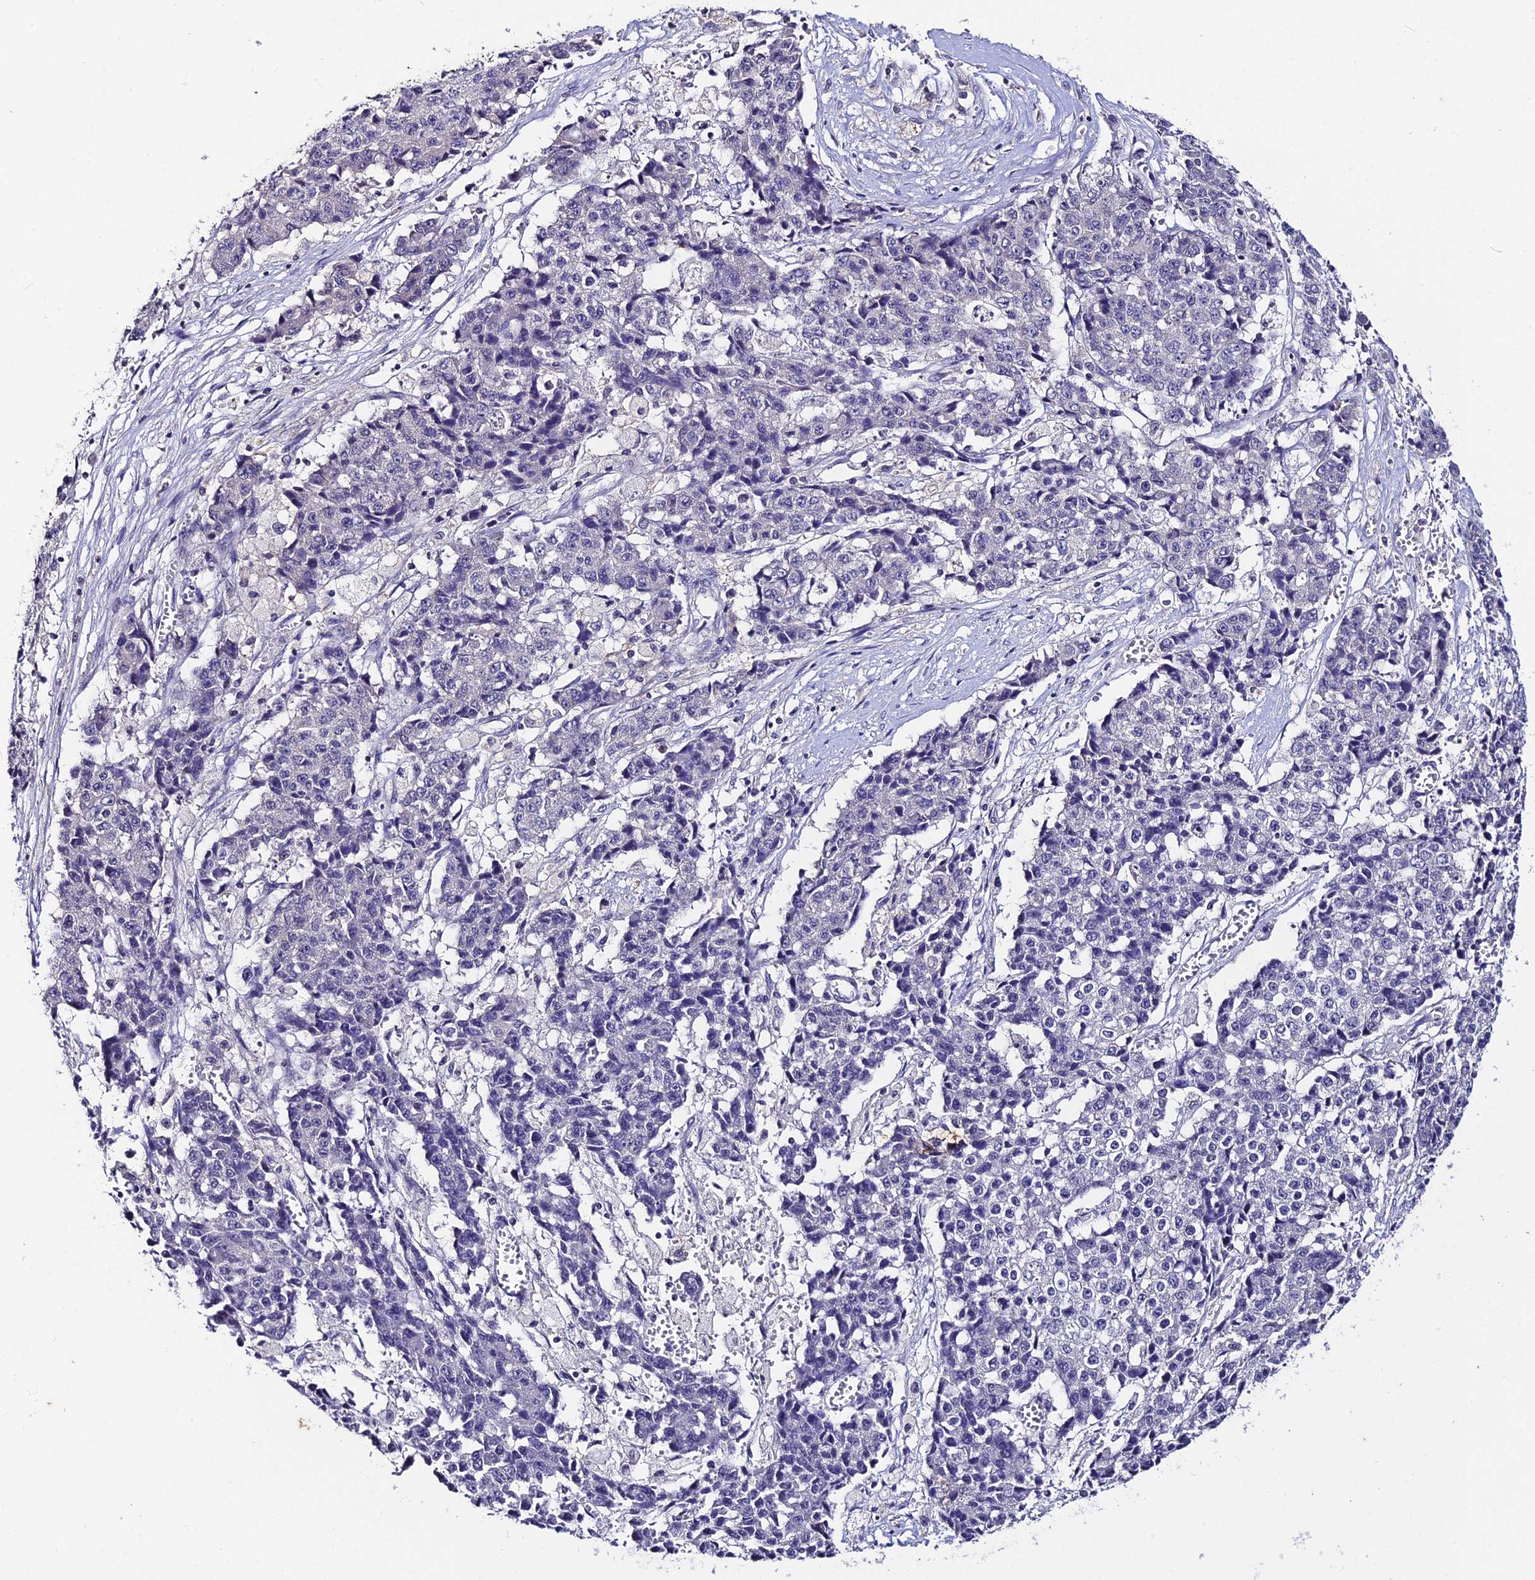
{"staining": {"intensity": "negative", "quantity": "none", "location": "none"}, "tissue": "ovarian cancer", "cell_type": "Tumor cells", "image_type": "cancer", "snomed": [{"axis": "morphology", "description": "Carcinoma, endometroid"}, {"axis": "topography", "description": "Ovary"}], "caption": "The histopathology image shows no significant staining in tumor cells of ovarian cancer.", "gene": "LGALS7", "patient": {"sex": "female", "age": 42}}